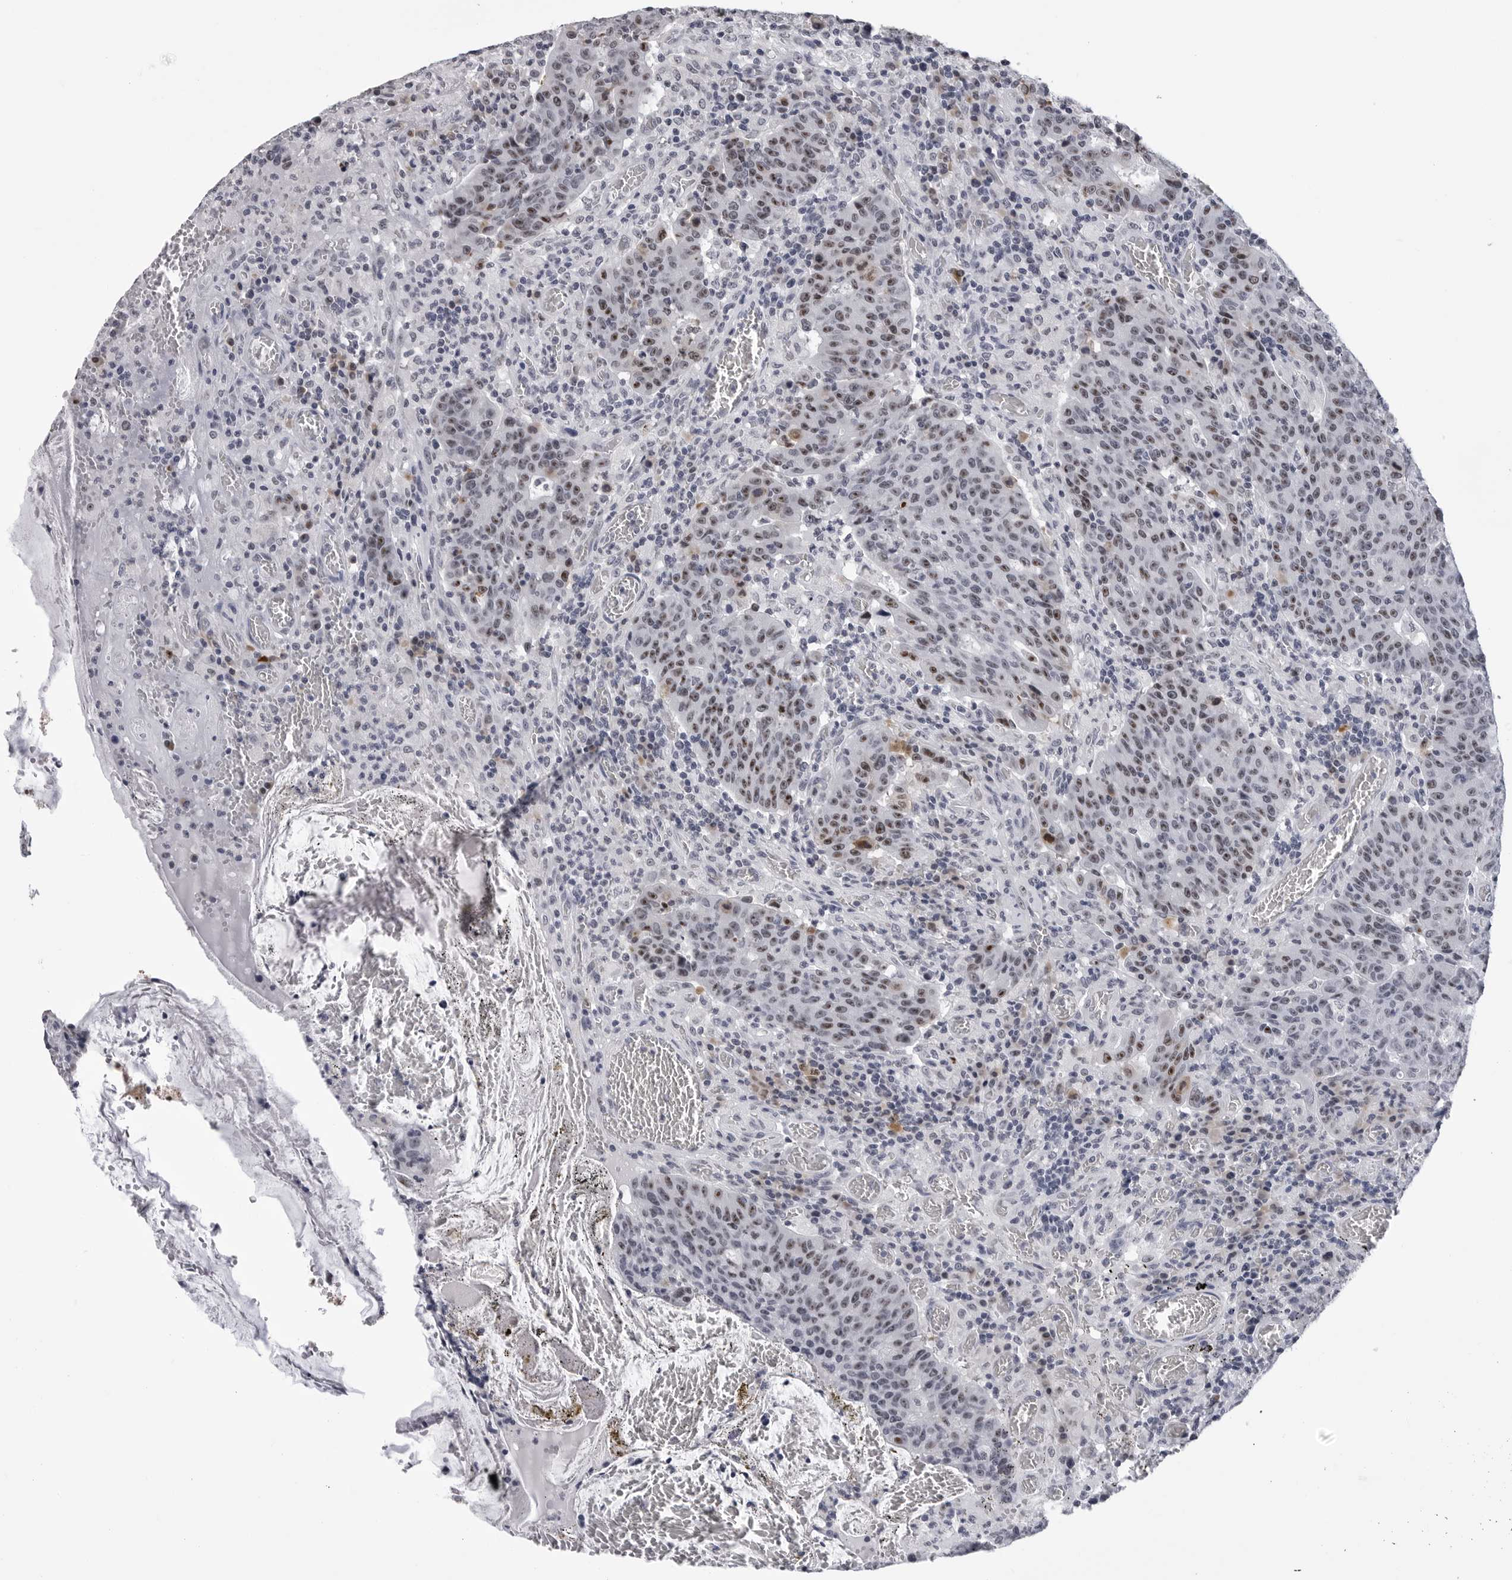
{"staining": {"intensity": "moderate", "quantity": "25%-75%", "location": "nuclear"}, "tissue": "colorectal cancer", "cell_type": "Tumor cells", "image_type": "cancer", "snomed": [{"axis": "morphology", "description": "Adenocarcinoma, NOS"}, {"axis": "topography", "description": "Colon"}], "caption": "Colorectal adenocarcinoma was stained to show a protein in brown. There is medium levels of moderate nuclear expression in about 25%-75% of tumor cells.", "gene": "GNL2", "patient": {"sex": "female", "age": 75}}